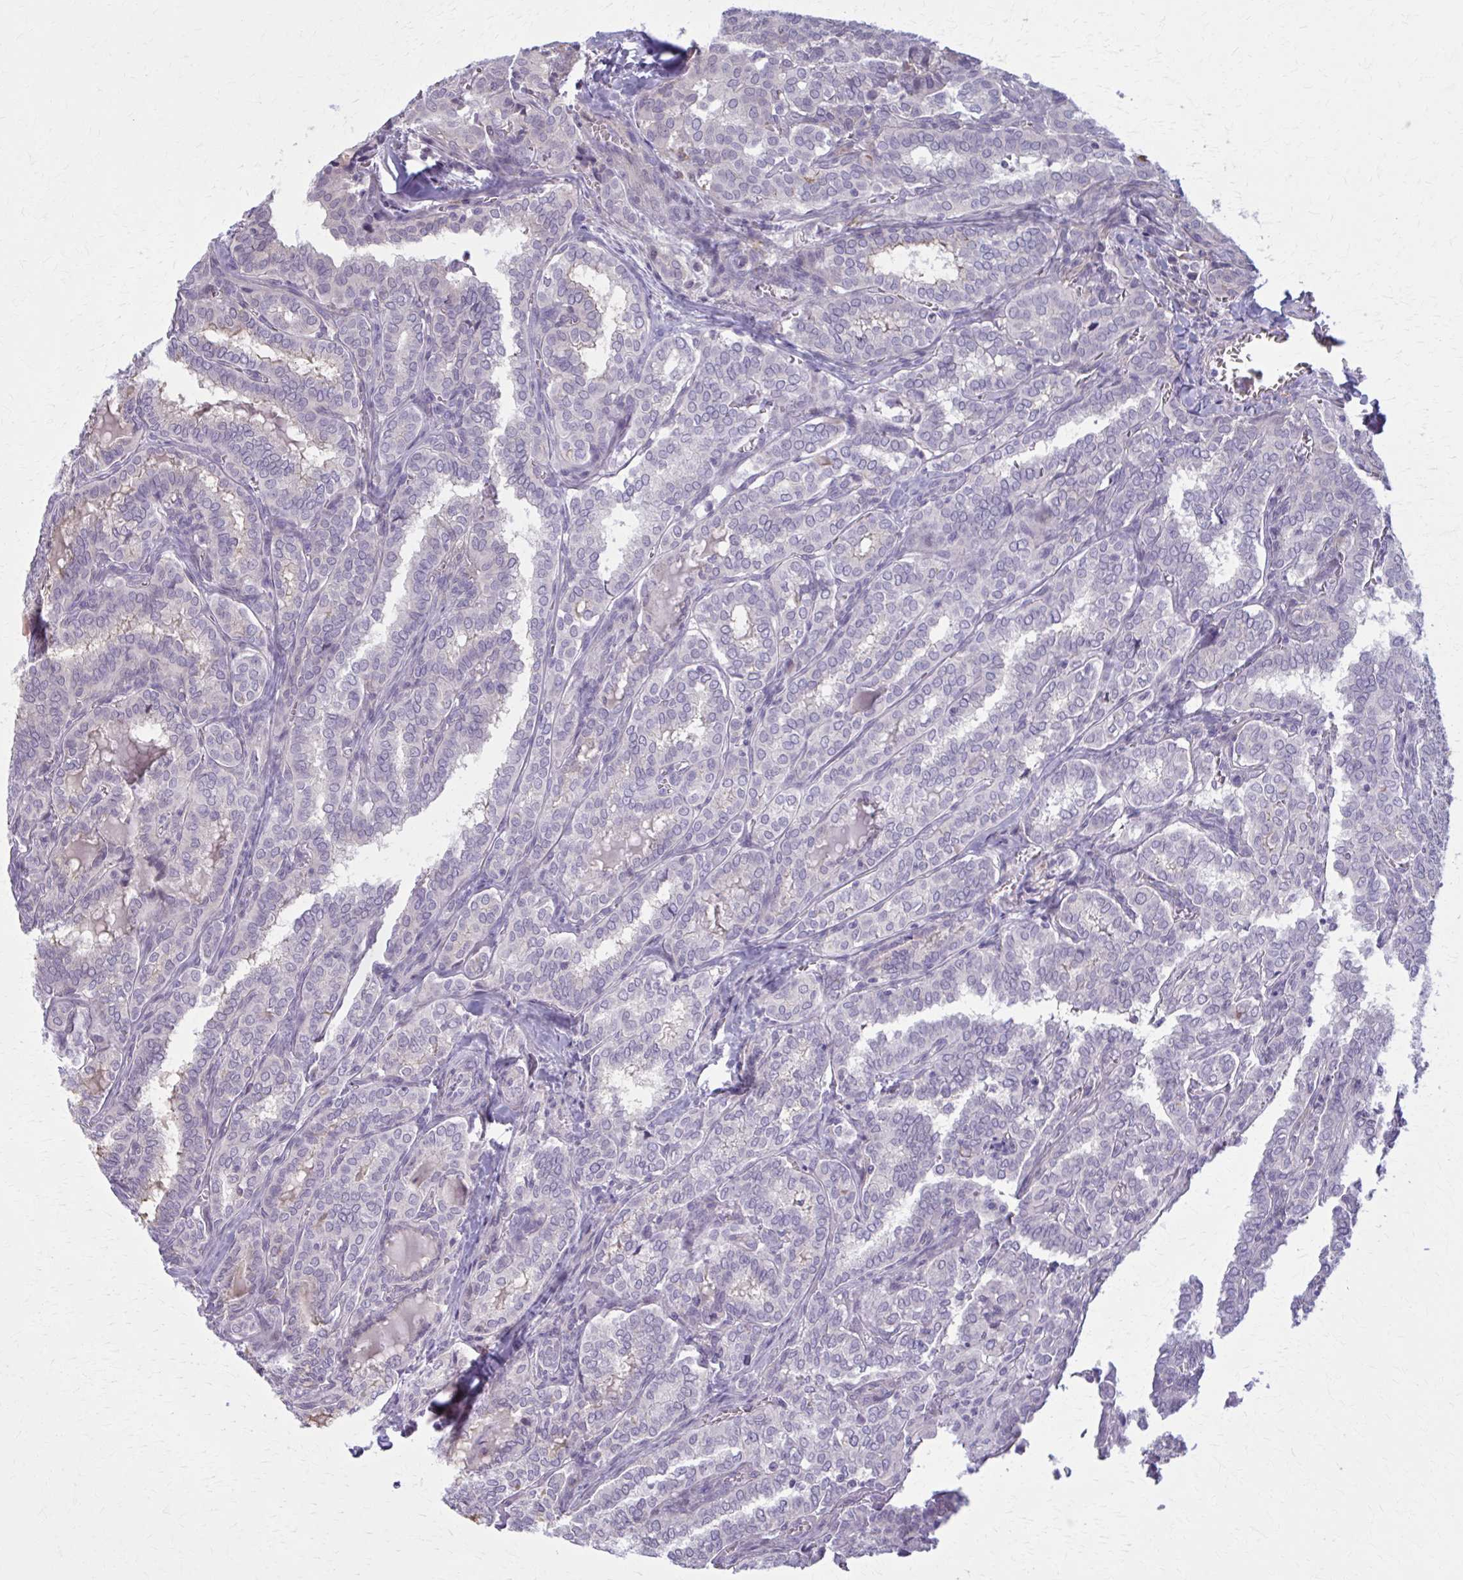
{"staining": {"intensity": "negative", "quantity": "none", "location": "none"}, "tissue": "thyroid cancer", "cell_type": "Tumor cells", "image_type": "cancer", "snomed": [{"axis": "morphology", "description": "Papillary adenocarcinoma, NOS"}, {"axis": "topography", "description": "Thyroid gland"}], "caption": "Immunohistochemistry (IHC) micrograph of neoplastic tissue: papillary adenocarcinoma (thyroid) stained with DAB reveals no significant protein staining in tumor cells.", "gene": "NUMBL", "patient": {"sex": "female", "age": 30}}